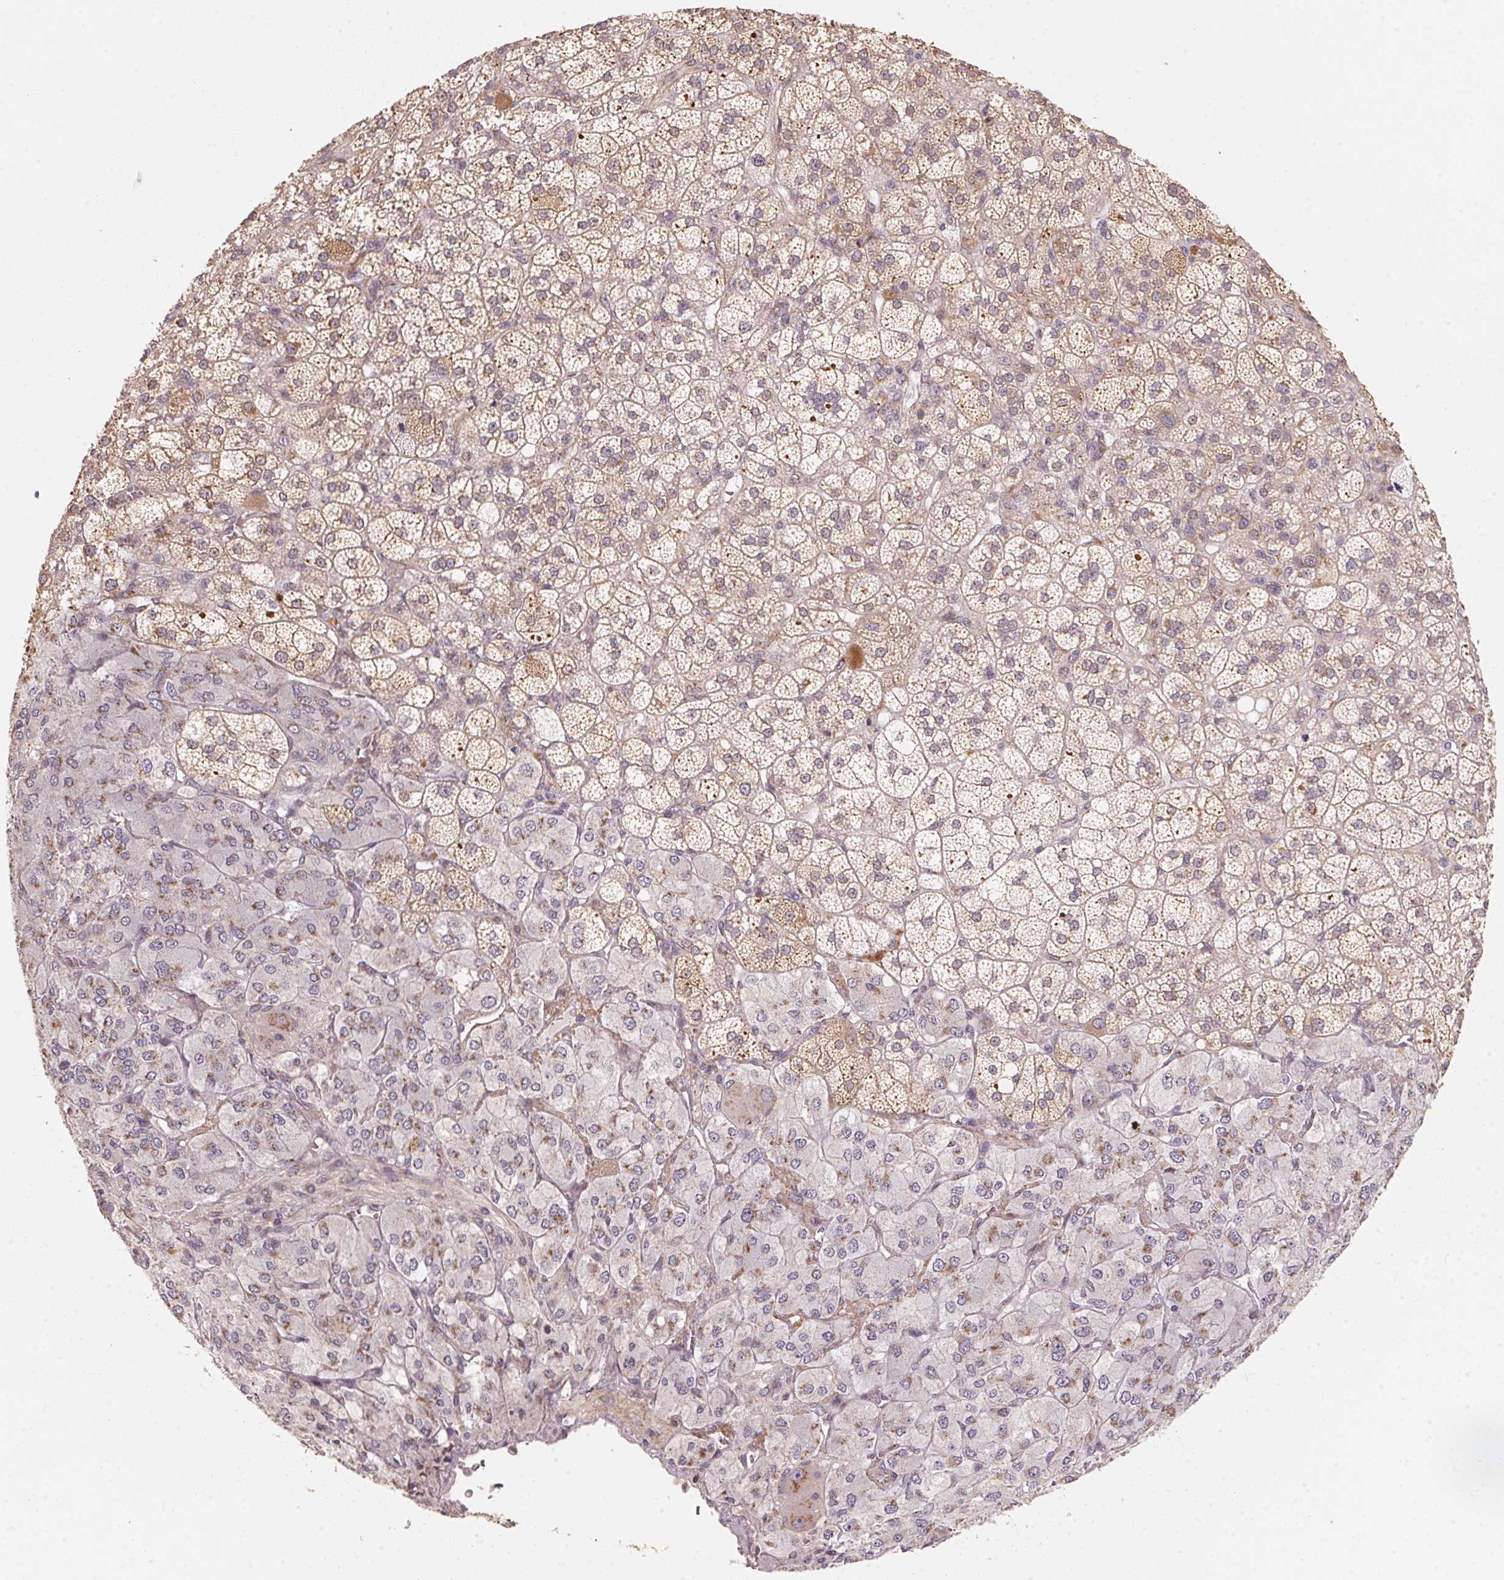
{"staining": {"intensity": "moderate", "quantity": "25%-75%", "location": "cytoplasmic/membranous"}, "tissue": "adrenal gland", "cell_type": "Glandular cells", "image_type": "normal", "snomed": [{"axis": "morphology", "description": "Normal tissue, NOS"}, {"axis": "topography", "description": "Adrenal gland"}], "caption": "About 25%-75% of glandular cells in unremarkable adrenal gland exhibit moderate cytoplasmic/membranous protein staining as visualized by brown immunohistochemical staining.", "gene": "TSPAN12", "patient": {"sex": "female", "age": 60}}